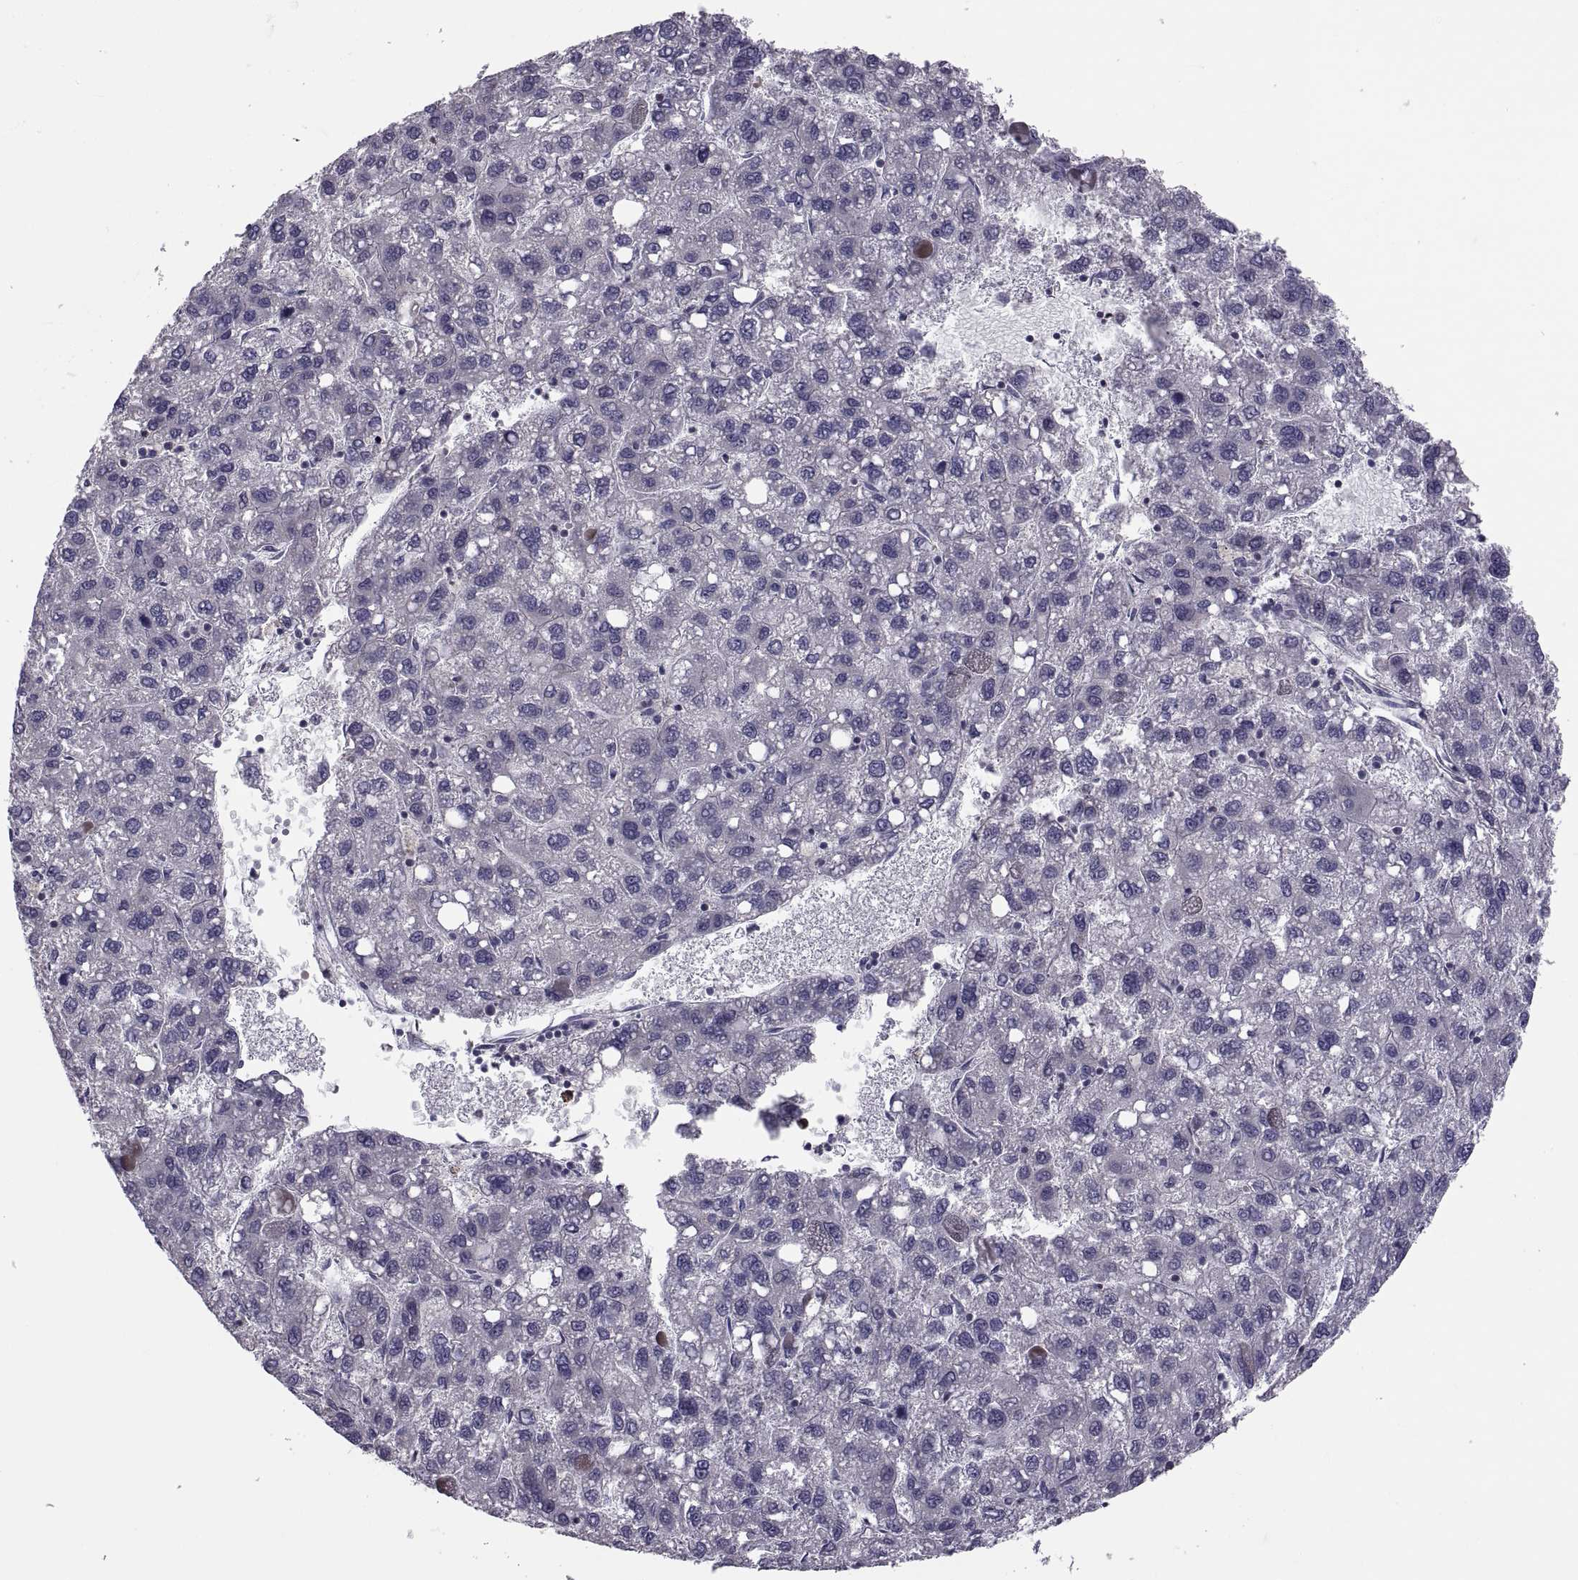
{"staining": {"intensity": "negative", "quantity": "none", "location": "none"}, "tissue": "liver cancer", "cell_type": "Tumor cells", "image_type": "cancer", "snomed": [{"axis": "morphology", "description": "Carcinoma, Hepatocellular, NOS"}, {"axis": "topography", "description": "Liver"}], "caption": "This is an immunohistochemistry histopathology image of human liver hepatocellular carcinoma. There is no staining in tumor cells.", "gene": "NPTX2", "patient": {"sex": "female", "age": 82}}